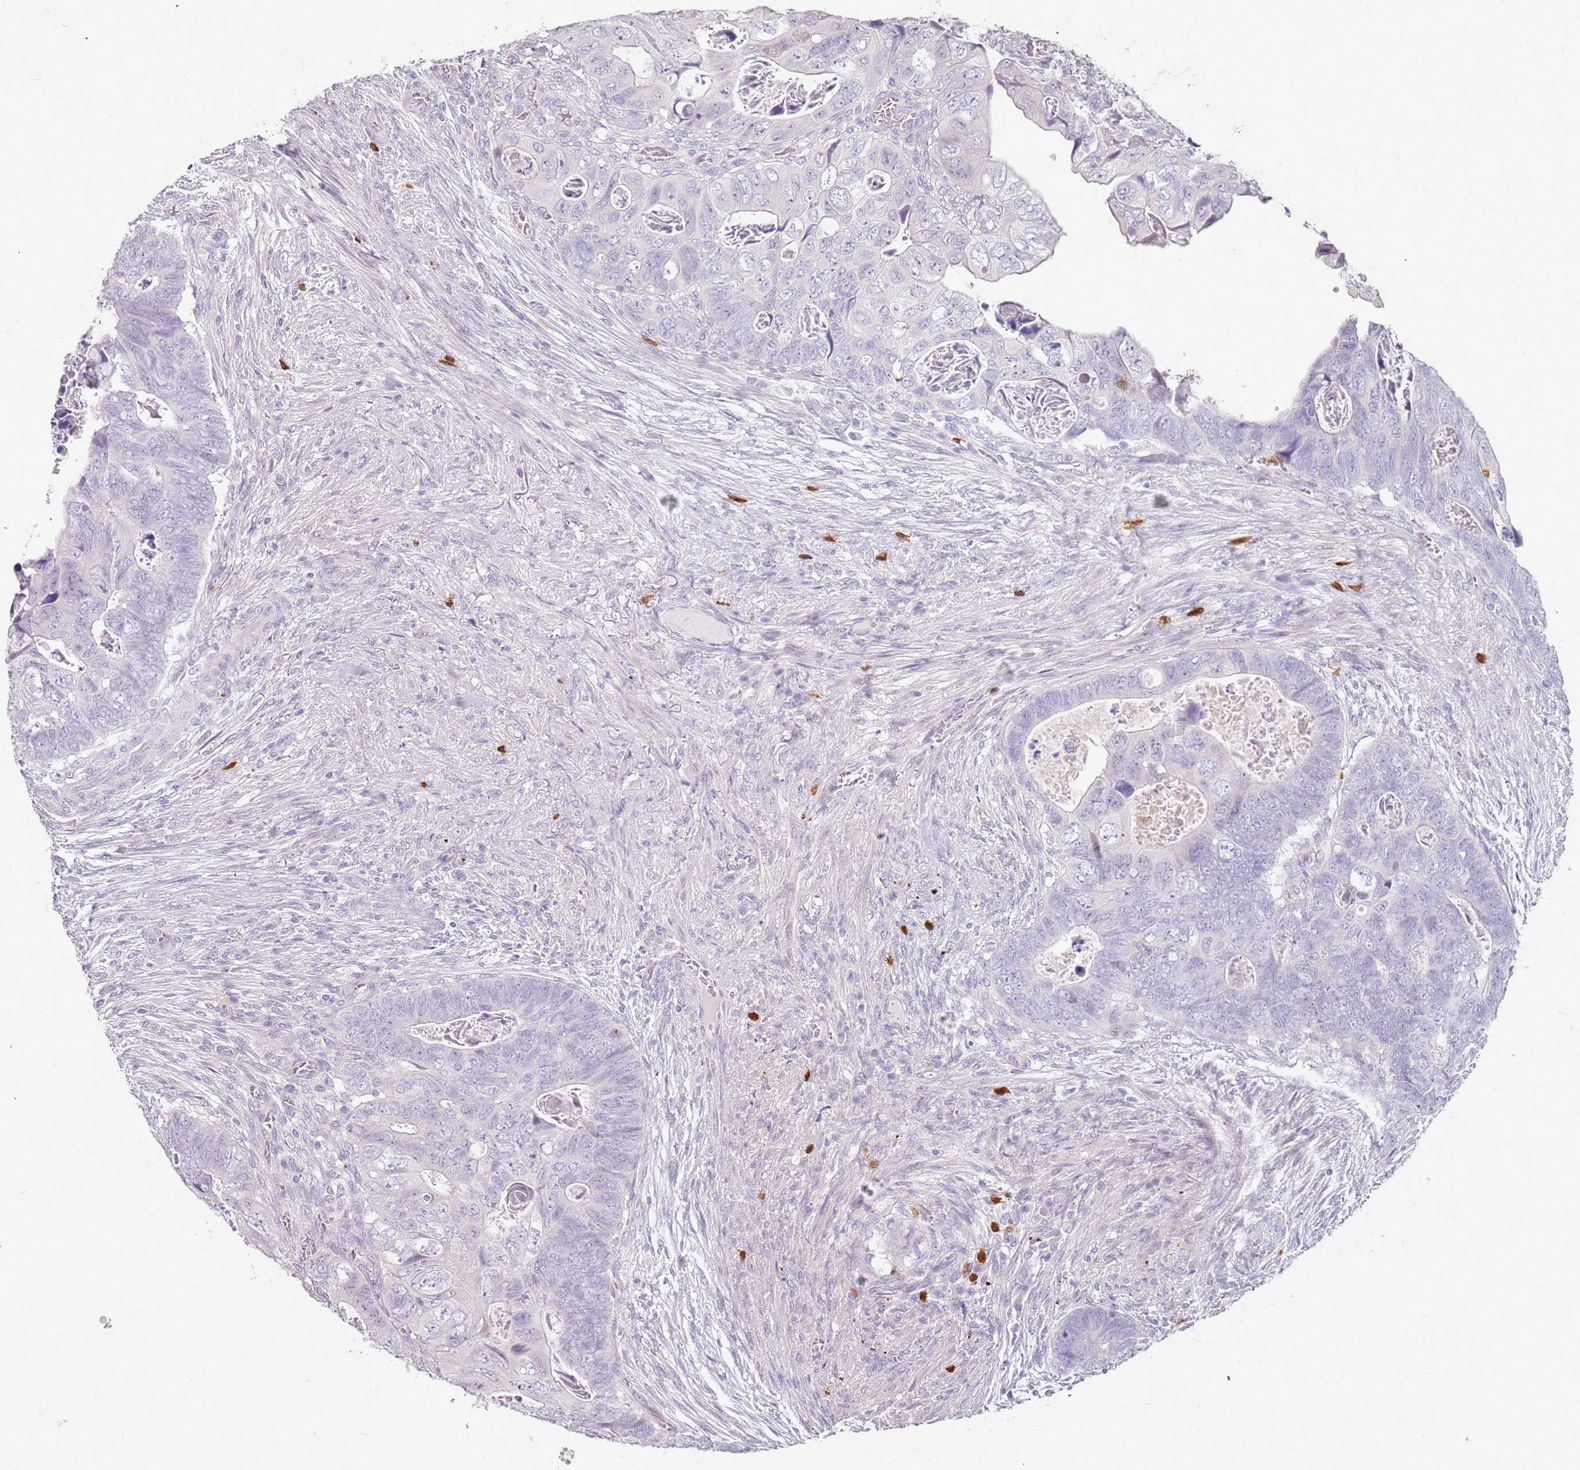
{"staining": {"intensity": "negative", "quantity": "none", "location": "none"}, "tissue": "colorectal cancer", "cell_type": "Tumor cells", "image_type": "cancer", "snomed": [{"axis": "morphology", "description": "Adenocarcinoma, NOS"}, {"axis": "topography", "description": "Rectum"}], "caption": "This is an immunohistochemistry (IHC) photomicrograph of colorectal cancer. There is no expression in tumor cells.", "gene": "CD40LG", "patient": {"sex": "female", "age": 78}}